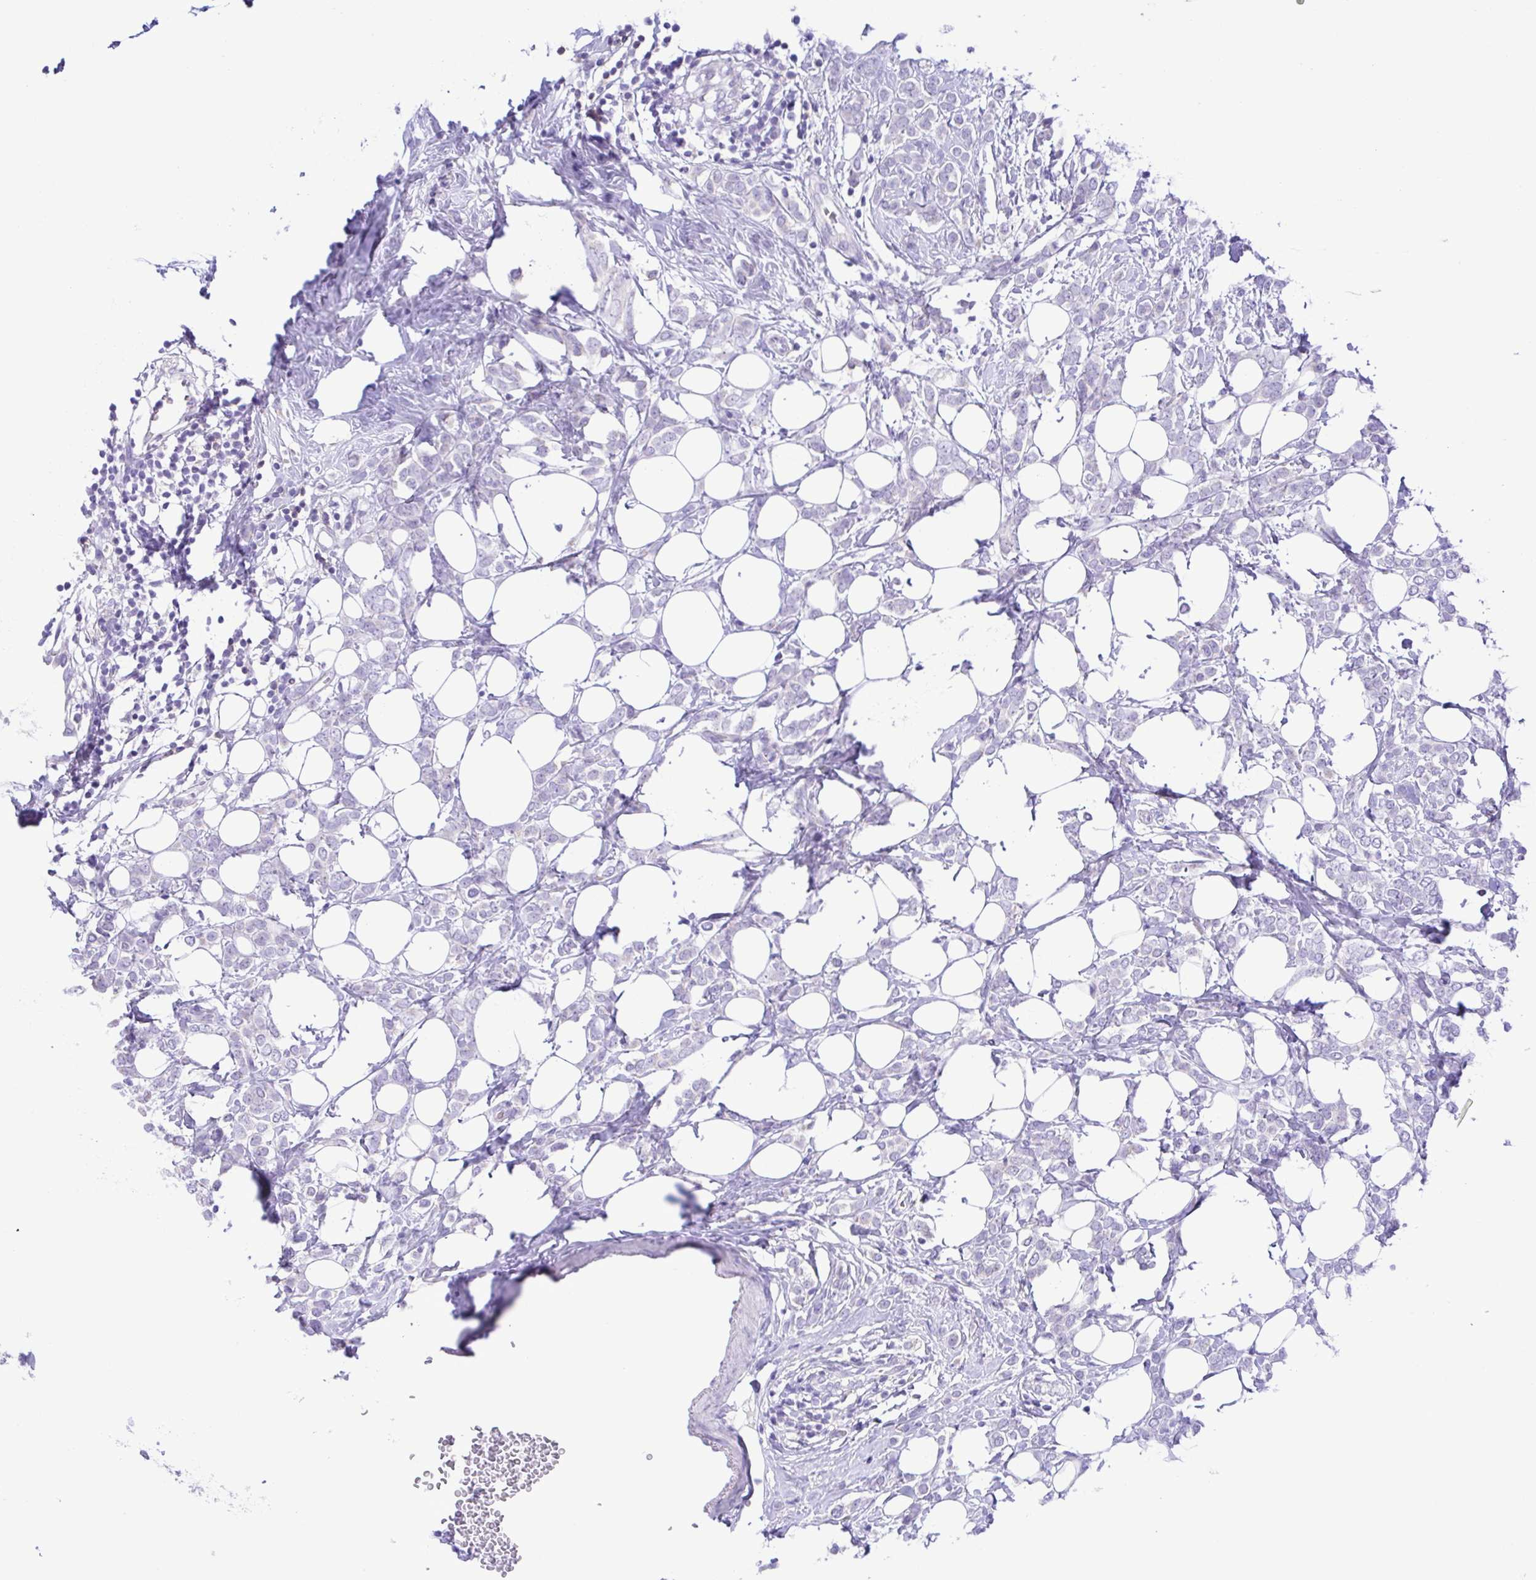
{"staining": {"intensity": "negative", "quantity": "none", "location": "none"}, "tissue": "breast cancer", "cell_type": "Tumor cells", "image_type": "cancer", "snomed": [{"axis": "morphology", "description": "Lobular carcinoma"}, {"axis": "topography", "description": "Breast"}], "caption": "The micrograph exhibits no significant staining in tumor cells of breast cancer.", "gene": "CD72", "patient": {"sex": "female", "age": 49}}